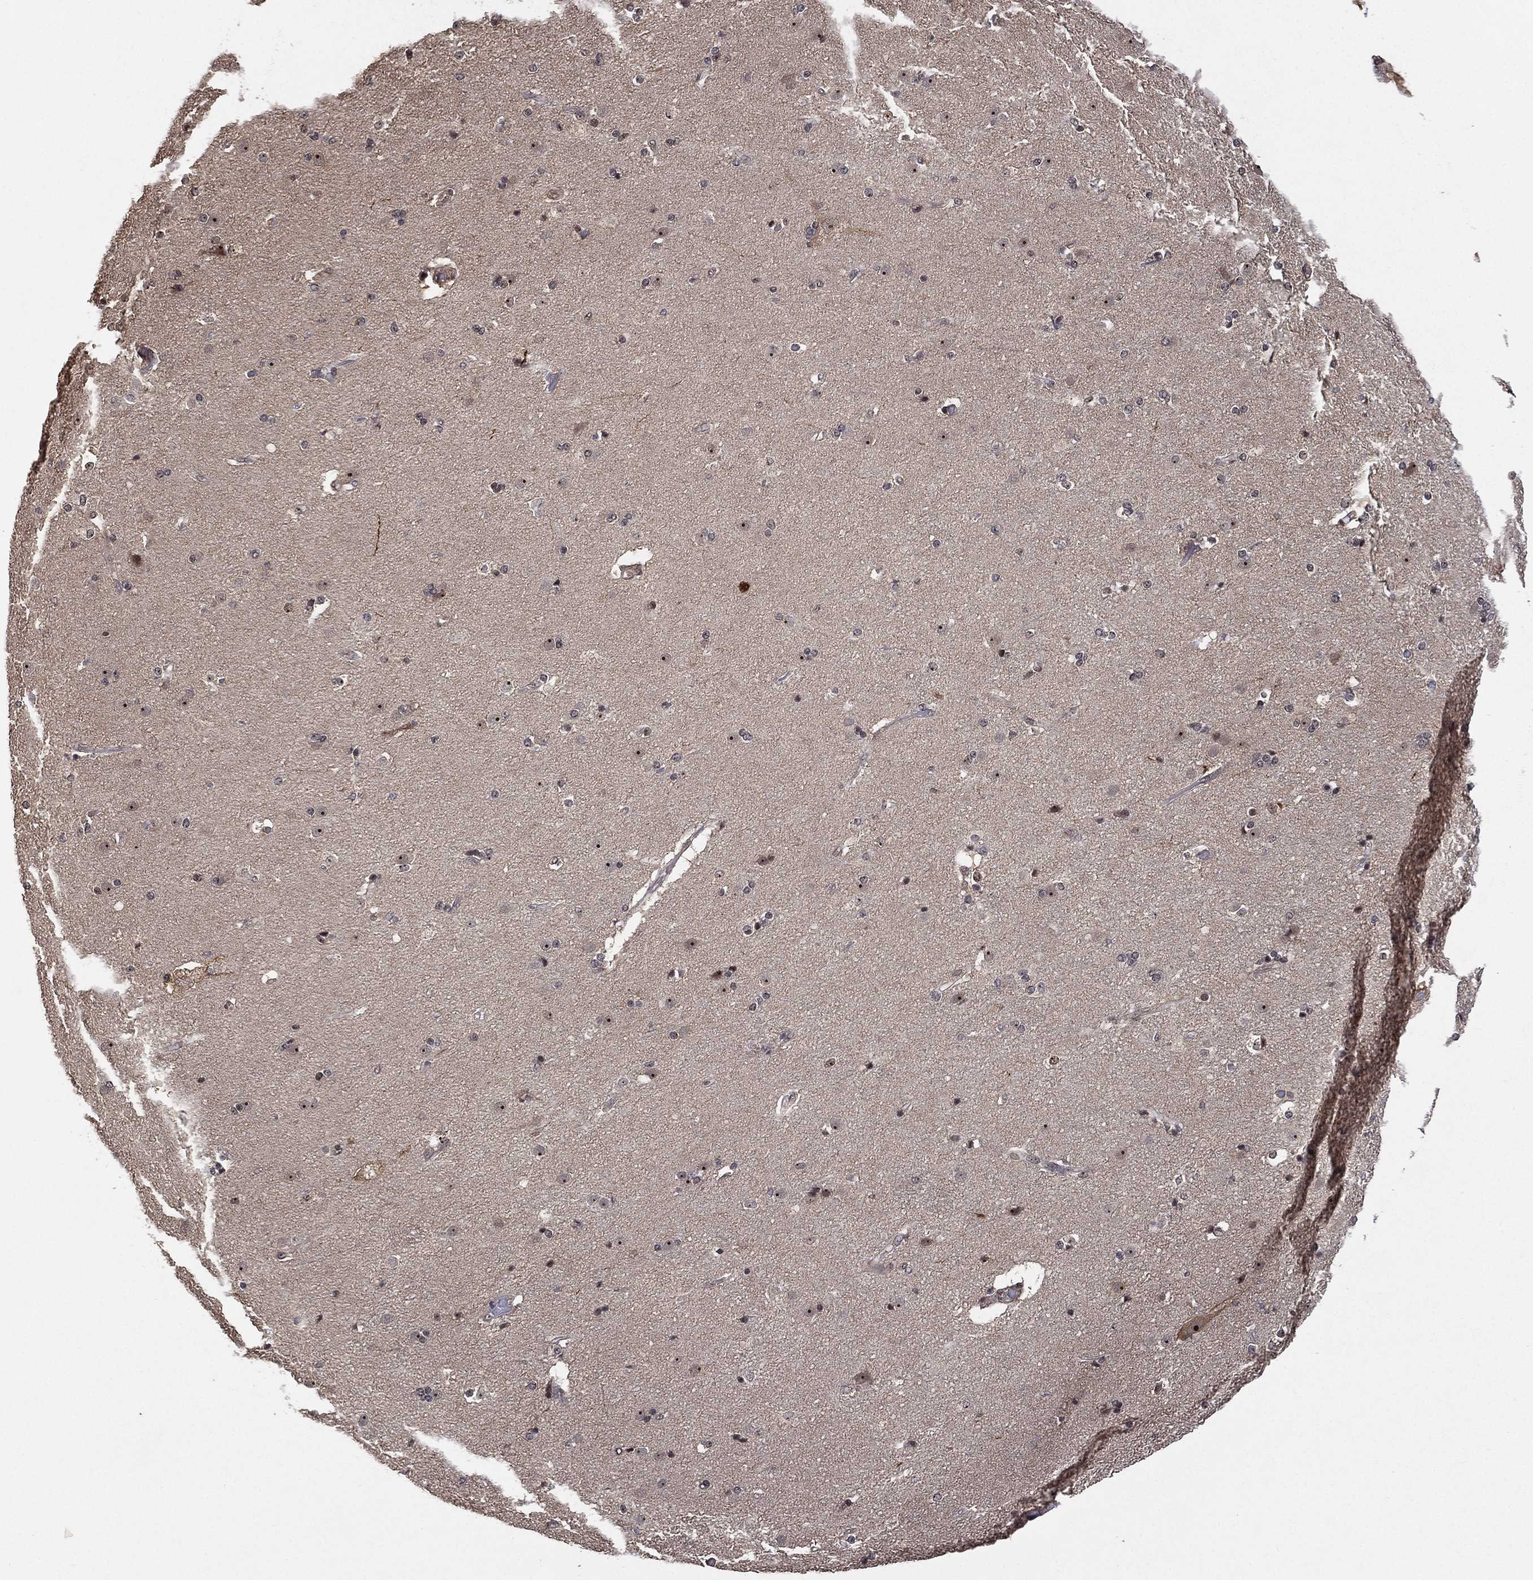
{"staining": {"intensity": "negative", "quantity": "none", "location": "none"}, "tissue": "caudate", "cell_type": "Glial cells", "image_type": "normal", "snomed": [{"axis": "morphology", "description": "Normal tissue, NOS"}, {"axis": "topography", "description": "Lateral ventricle wall"}], "caption": "Immunohistochemistry (IHC) histopathology image of benign caudate: caudate stained with DAB shows no significant protein staining in glial cells.", "gene": "NELFCD", "patient": {"sex": "male", "age": 54}}